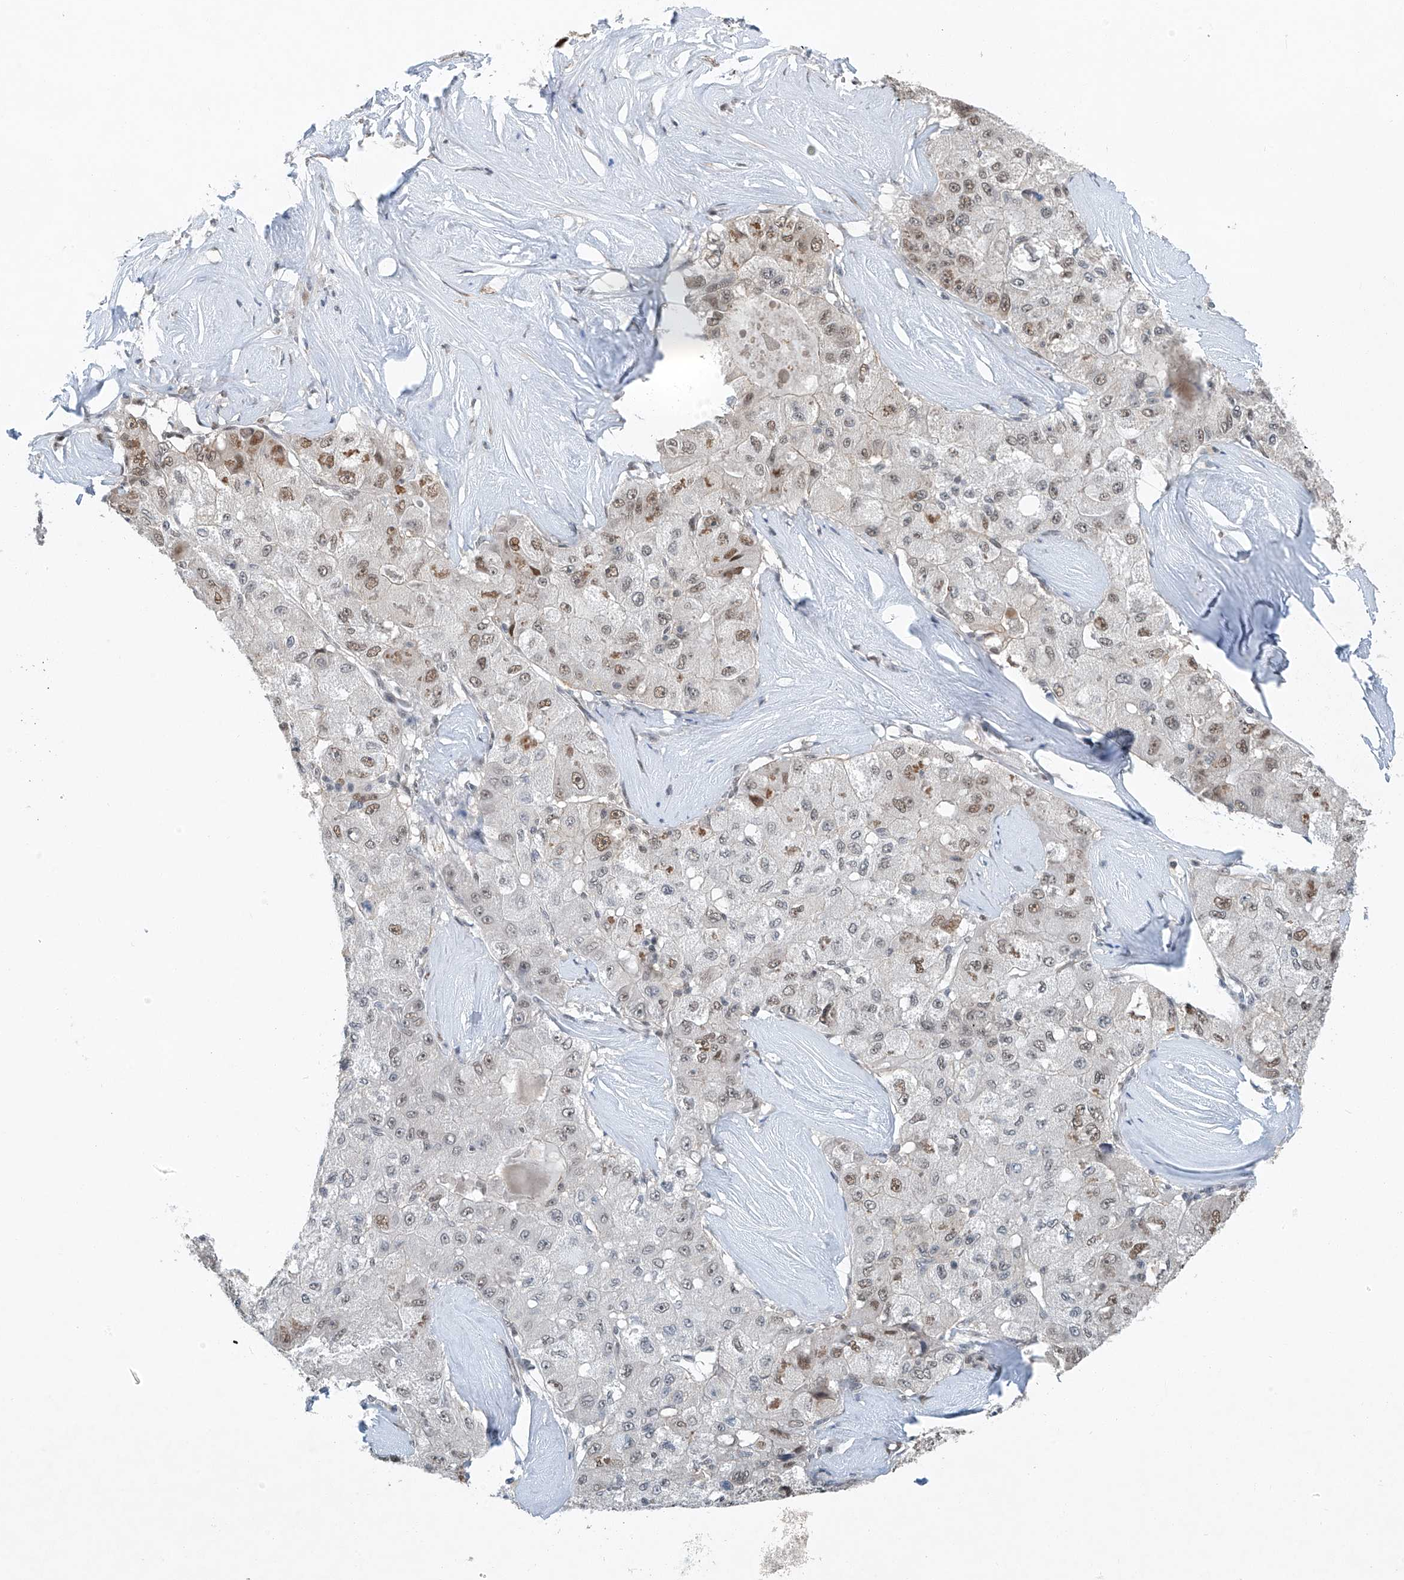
{"staining": {"intensity": "moderate", "quantity": "25%-75%", "location": "nuclear"}, "tissue": "liver cancer", "cell_type": "Tumor cells", "image_type": "cancer", "snomed": [{"axis": "morphology", "description": "Carcinoma, Hepatocellular, NOS"}, {"axis": "topography", "description": "Liver"}], "caption": "The photomicrograph reveals immunohistochemical staining of liver hepatocellular carcinoma. There is moderate nuclear expression is seen in about 25%-75% of tumor cells. Ihc stains the protein in brown and the nuclei are stained blue.", "gene": "TAF8", "patient": {"sex": "male", "age": 80}}